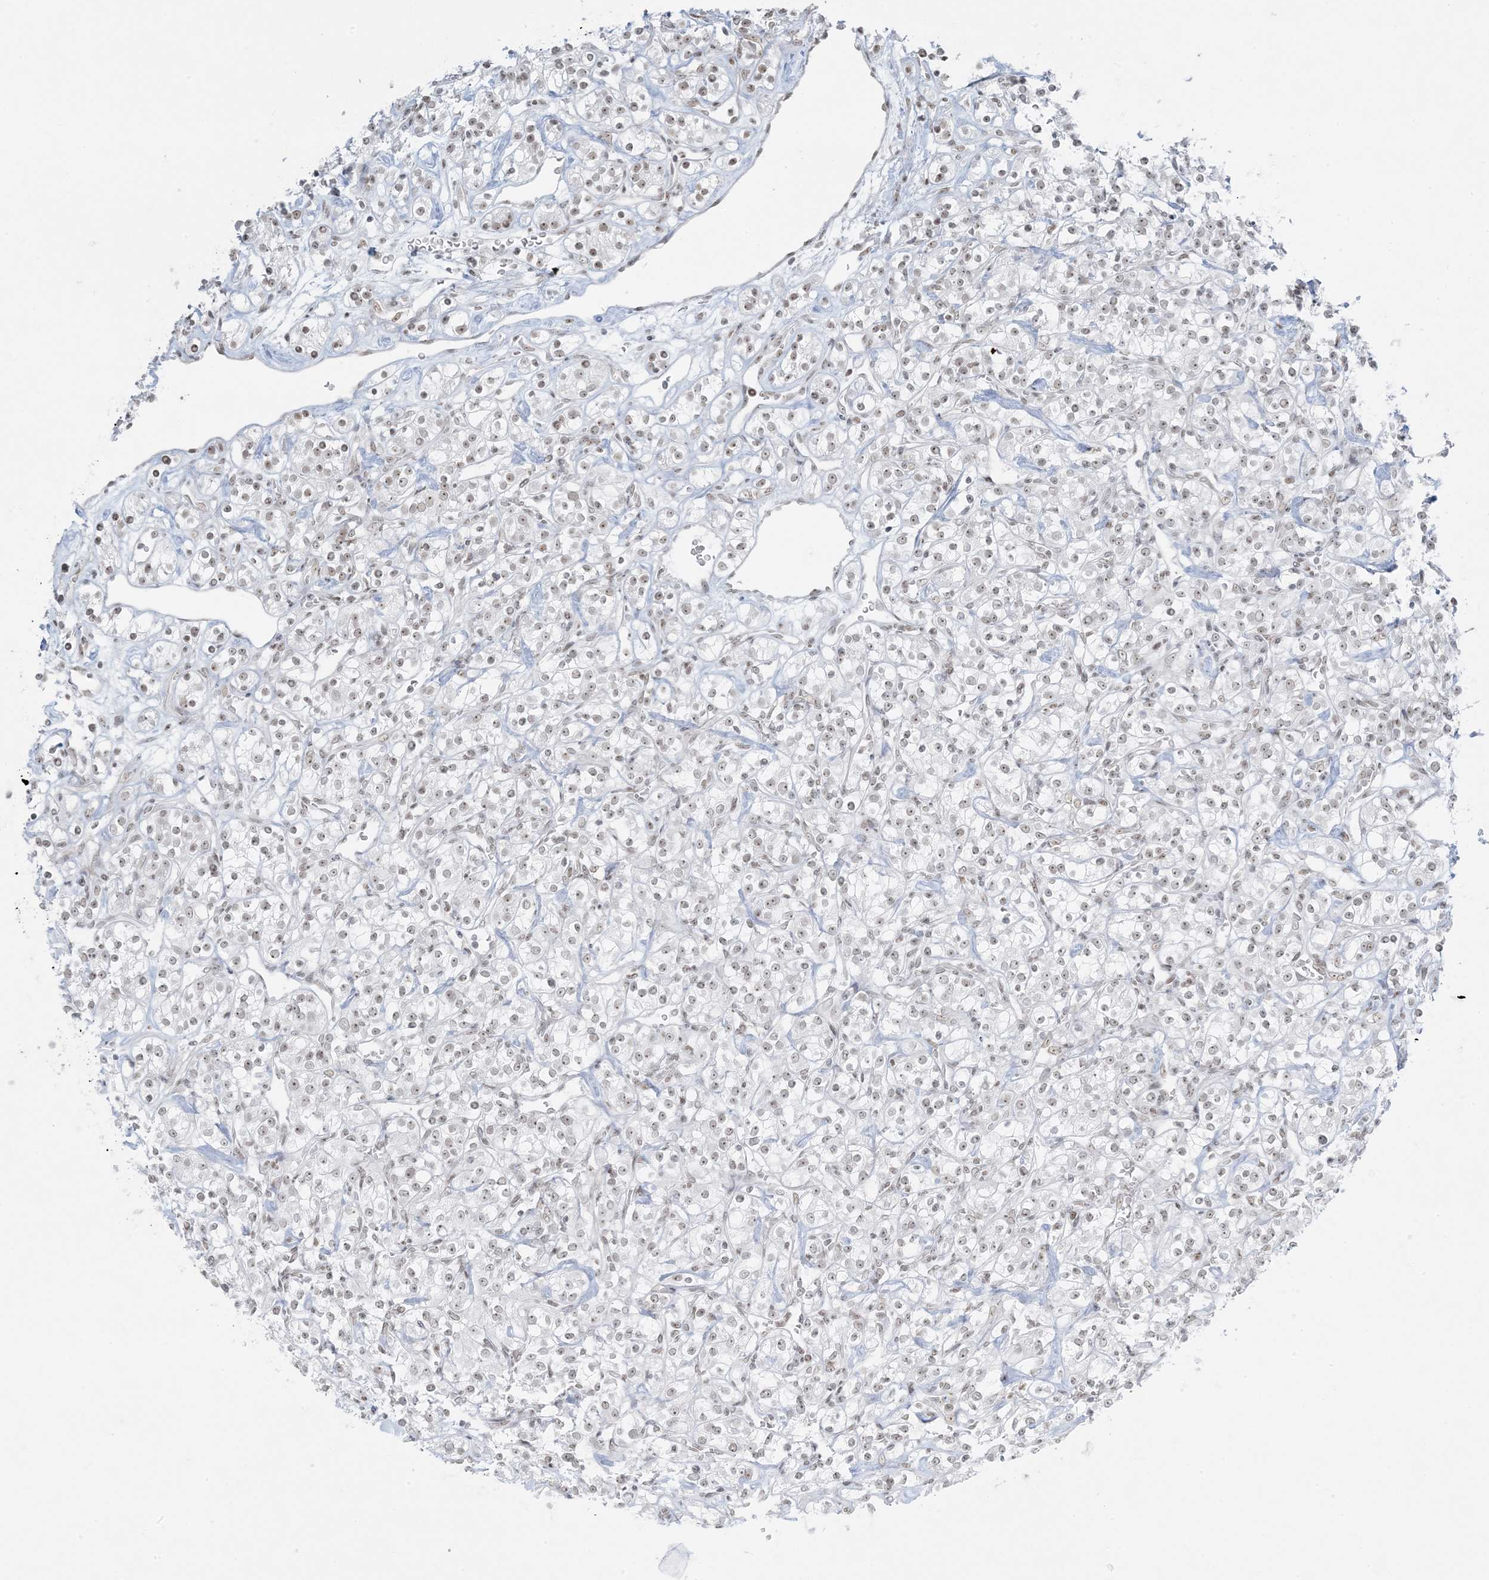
{"staining": {"intensity": "weak", "quantity": "25%-75%", "location": "nuclear"}, "tissue": "renal cancer", "cell_type": "Tumor cells", "image_type": "cancer", "snomed": [{"axis": "morphology", "description": "Adenocarcinoma, NOS"}, {"axis": "topography", "description": "Kidney"}], "caption": "This is an image of immunohistochemistry staining of adenocarcinoma (renal), which shows weak expression in the nuclear of tumor cells.", "gene": "ZNF787", "patient": {"sex": "male", "age": 77}}